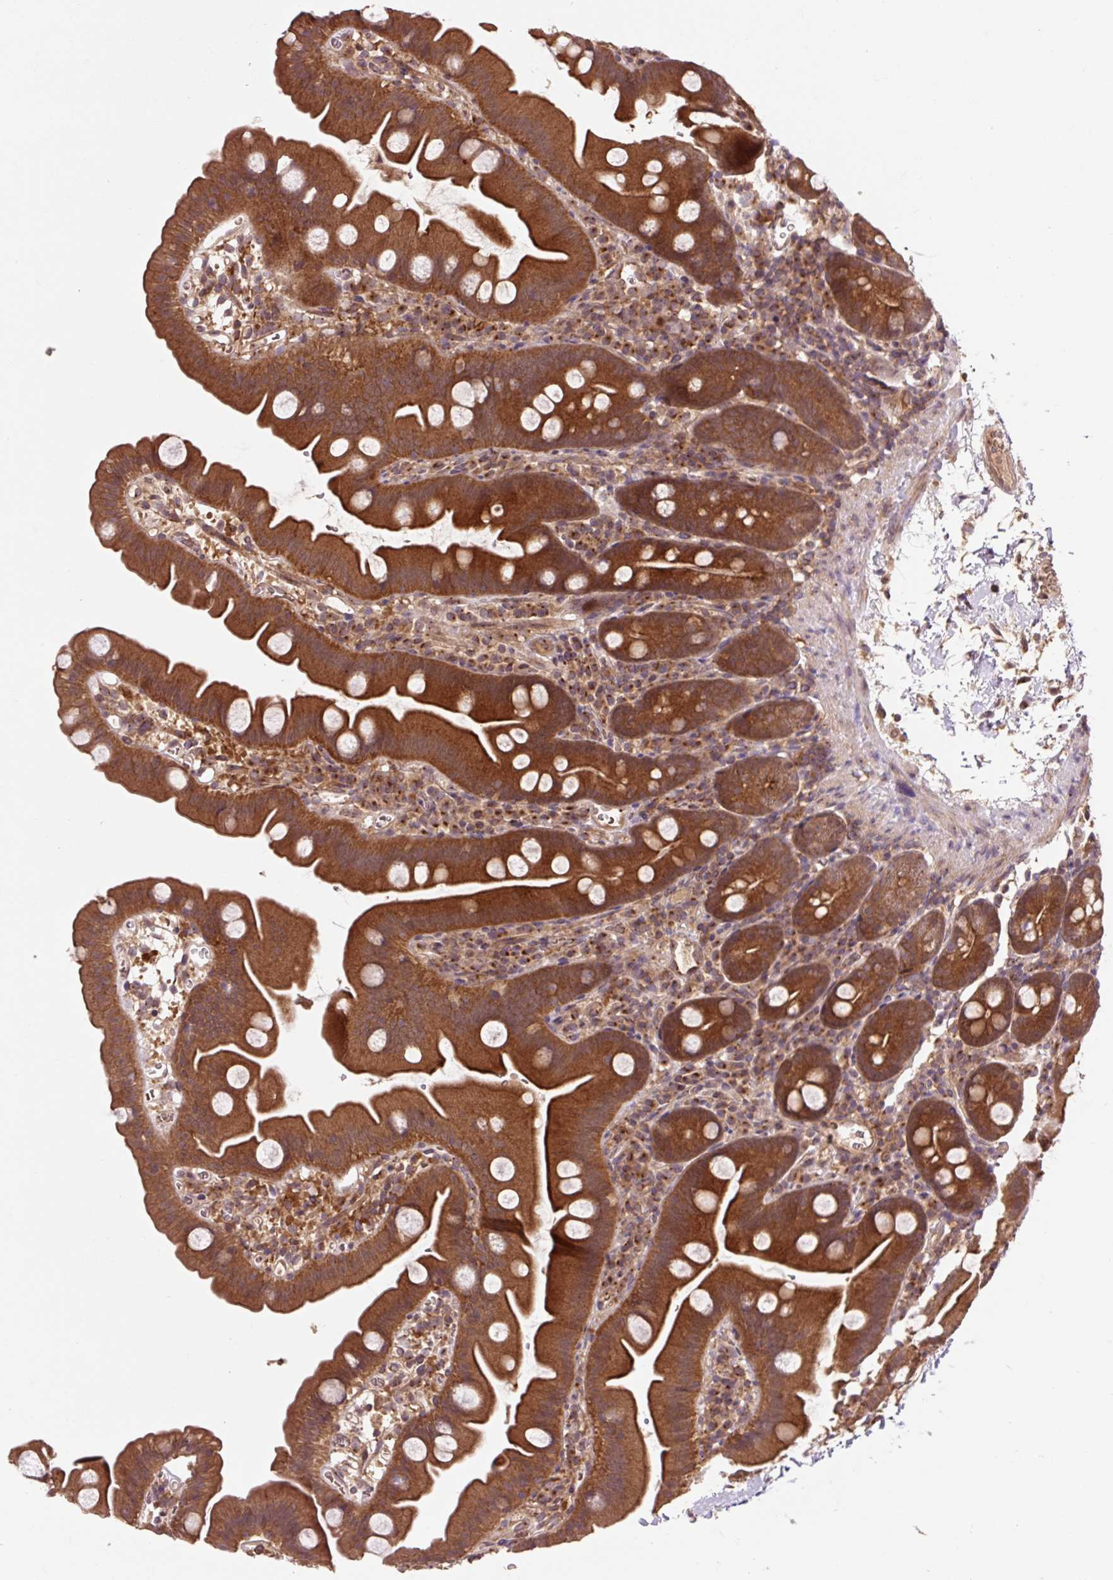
{"staining": {"intensity": "strong", "quantity": ">75%", "location": "cytoplasmic/membranous"}, "tissue": "small intestine", "cell_type": "Glandular cells", "image_type": "normal", "snomed": [{"axis": "morphology", "description": "Normal tissue, NOS"}, {"axis": "topography", "description": "Small intestine"}], "caption": "A micrograph showing strong cytoplasmic/membranous staining in about >75% of glandular cells in benign small intestine, as visualized by brown immunohistochemical staining.", "gene": "MMS19", "patient": {"sex": "female", "age": 68}}